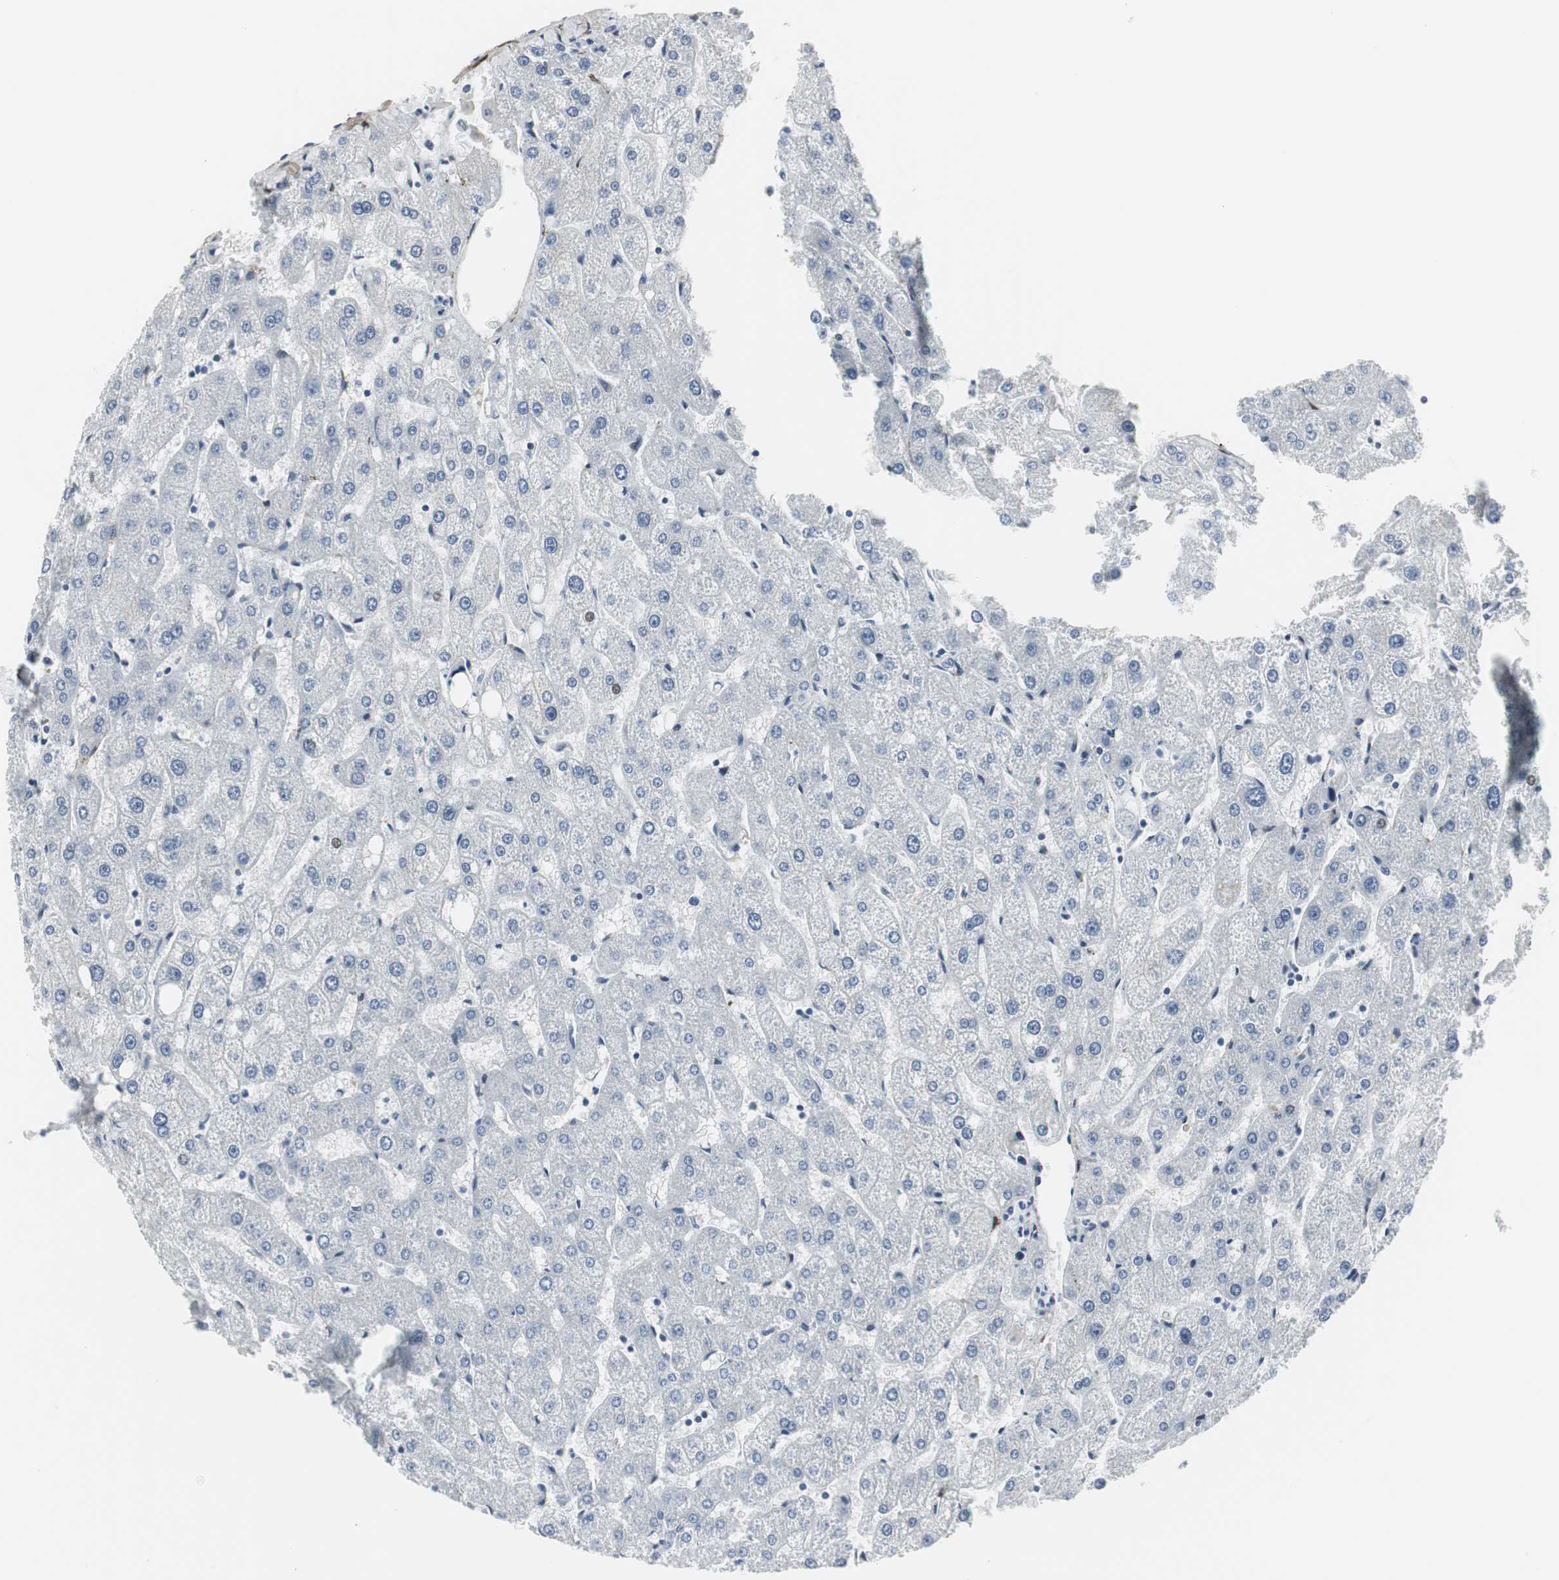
{"staining": {"intensity": "negative", "quantity": "none", "location": "none"}, "tissue": "liver", "cell_type": "Hepatocytes", "image_type": "normal", "snomed": [{"axis": "morphology", "description": "Normal tissue, NOS"}, {"axis": "topography", "description": "Liver"}], "caption": "Hepatocytes show no significant protein positivity in normal liver. Brightfield microscopy of immunohistochemistry stained with DAB (3,3'-diaminobenzidine) (brown) and hematoxylin (blue), captured at high magnification.", "gene": "PPP1R14A", "patient": {"sex": "male", "age": 67}}